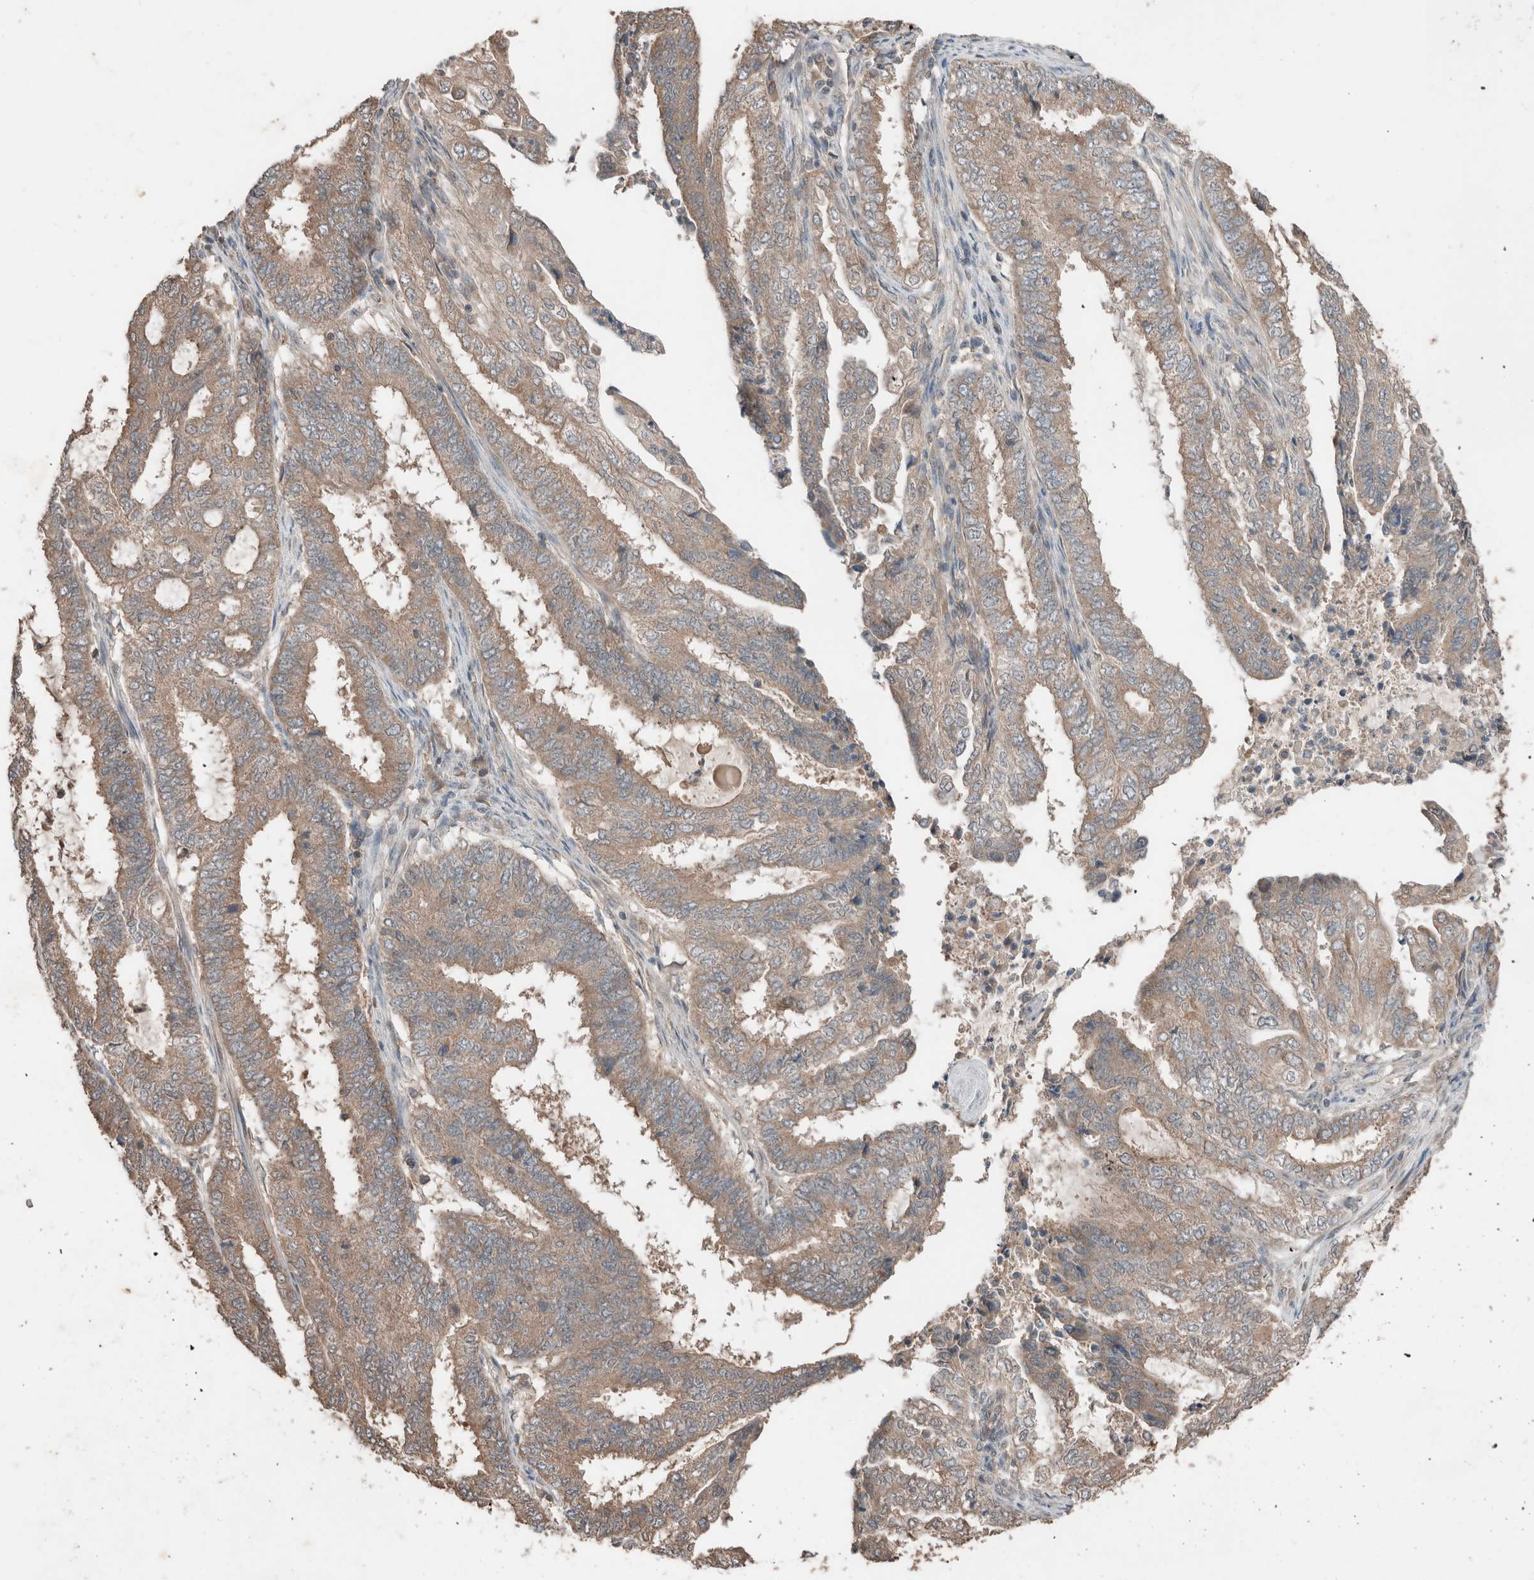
{"staining": {"intensity": "weak", "quantity": "25%-75%", "location": "cytoplasmic/membranous"}, "tissue": "endometrial cancer", "cell_type": "Tumor cells", "image_type": "cancer", "snomed": [{"axis": "morphology", "description": "Adenocarcinoma, NOS"}, {"axis": "topography", "description": "Endometrium"}], "caption": "High-magnification brightfield microscopy of endometrial adenocarcinoma stained with DAB (3,3'-diaminobenzidine) (brown) and counterstained with hematoxylin (blue). tumor cells exhibit weak cytoplasmic/membranous staining is identified in about25%-75% of cells. (DAB (3,3'-diaminobenzidine) IHC, brown staining for protein, blue staining for nuclei).", "gene": "ERAP2", "patient": {"sex": "female", "age": 51}}